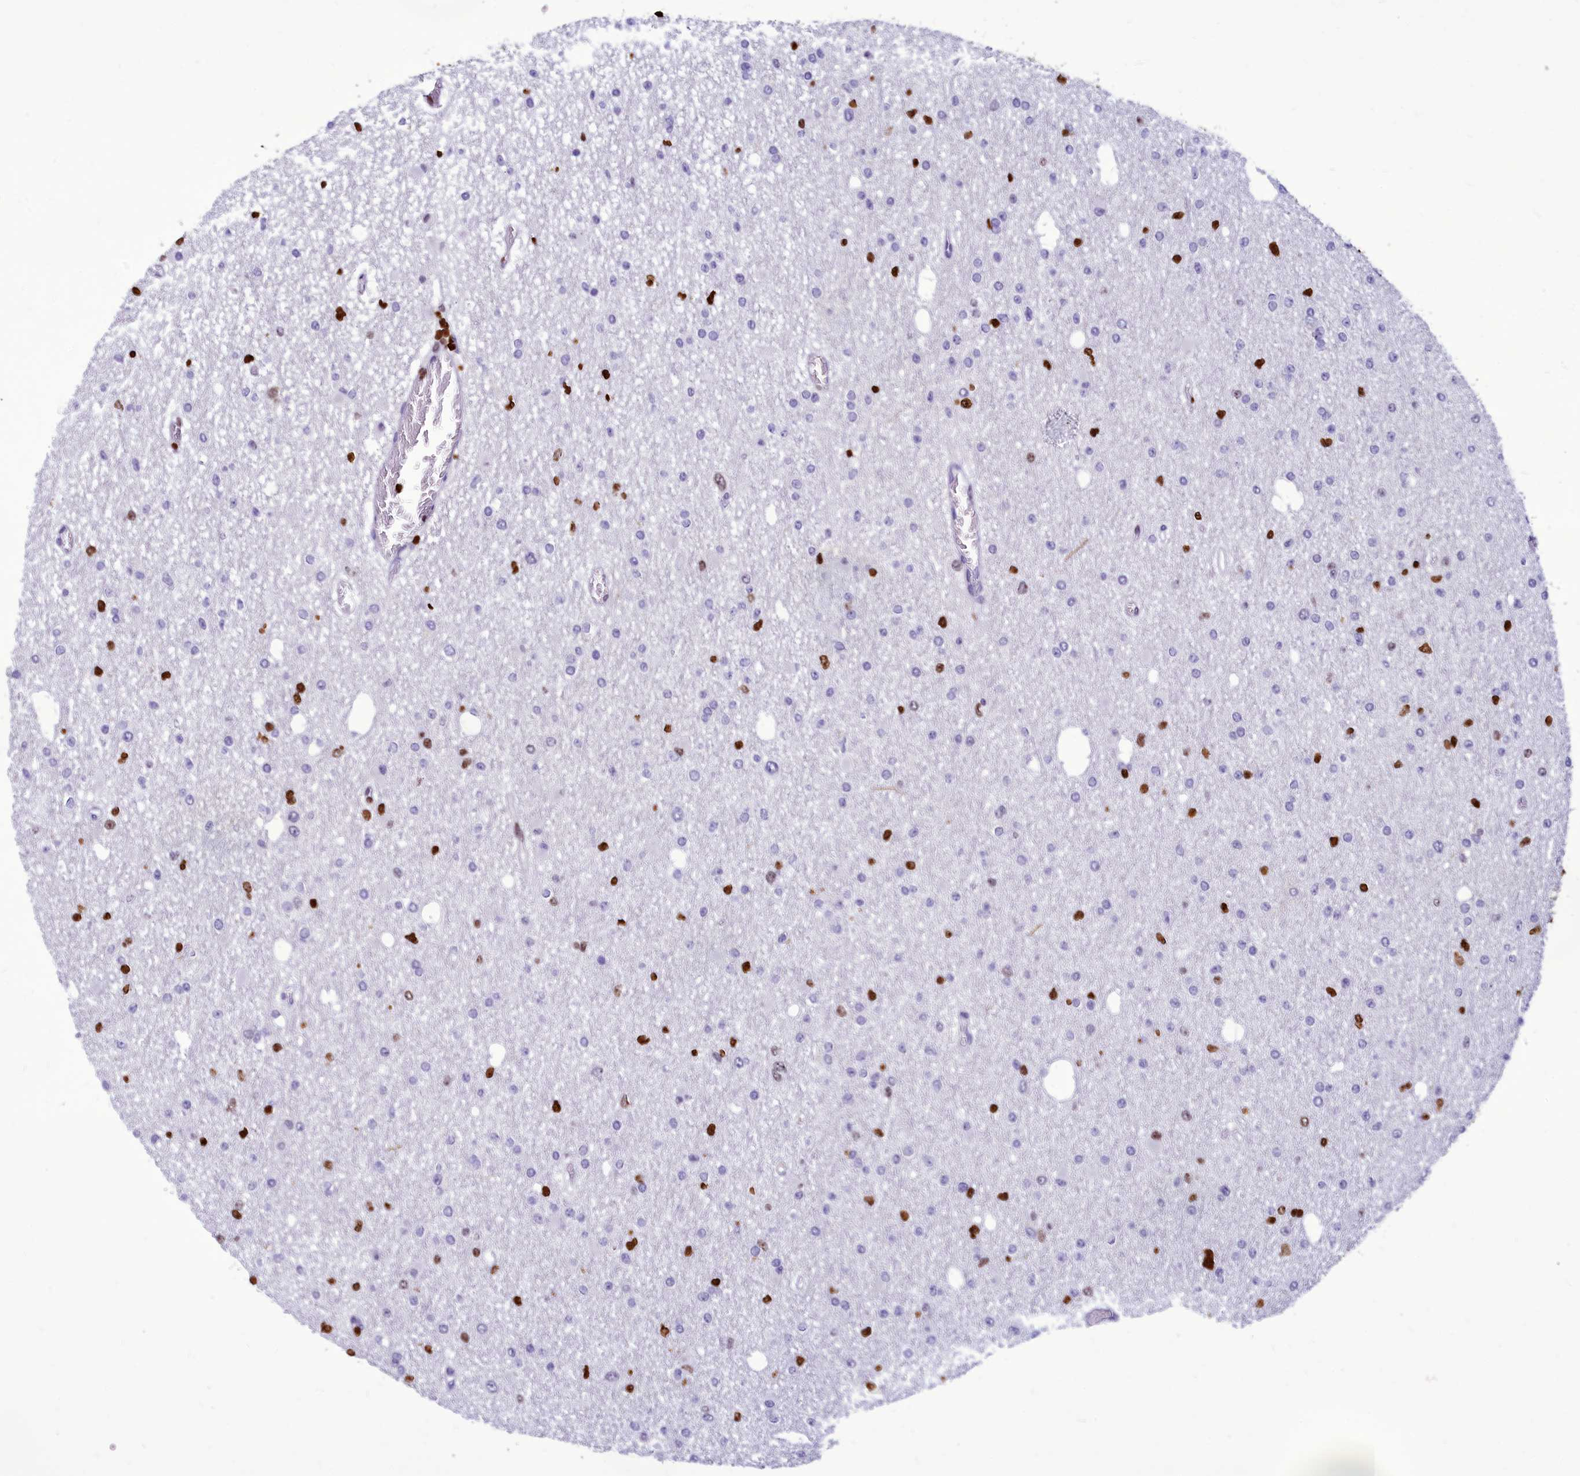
{"staining": {"intensity": "strong", "quantity": "<25%", "location": "nuclear"}, "tissue": "glioma", "cell_type": "Tumor cells", "image_type": "cancer", "snomed": [{"axis": "morphology", "description": "Glioma, malignant, Low grade"}, {"axis": "topography", "description": "Brain"}], "caption": "Glioma was stained to show a protein in brown. There is medium levels of strong nuclear positivity in about <25% of tumor cells.", "gene": "AKAP17A", "patient": {"sex": "female", "age": 22}}